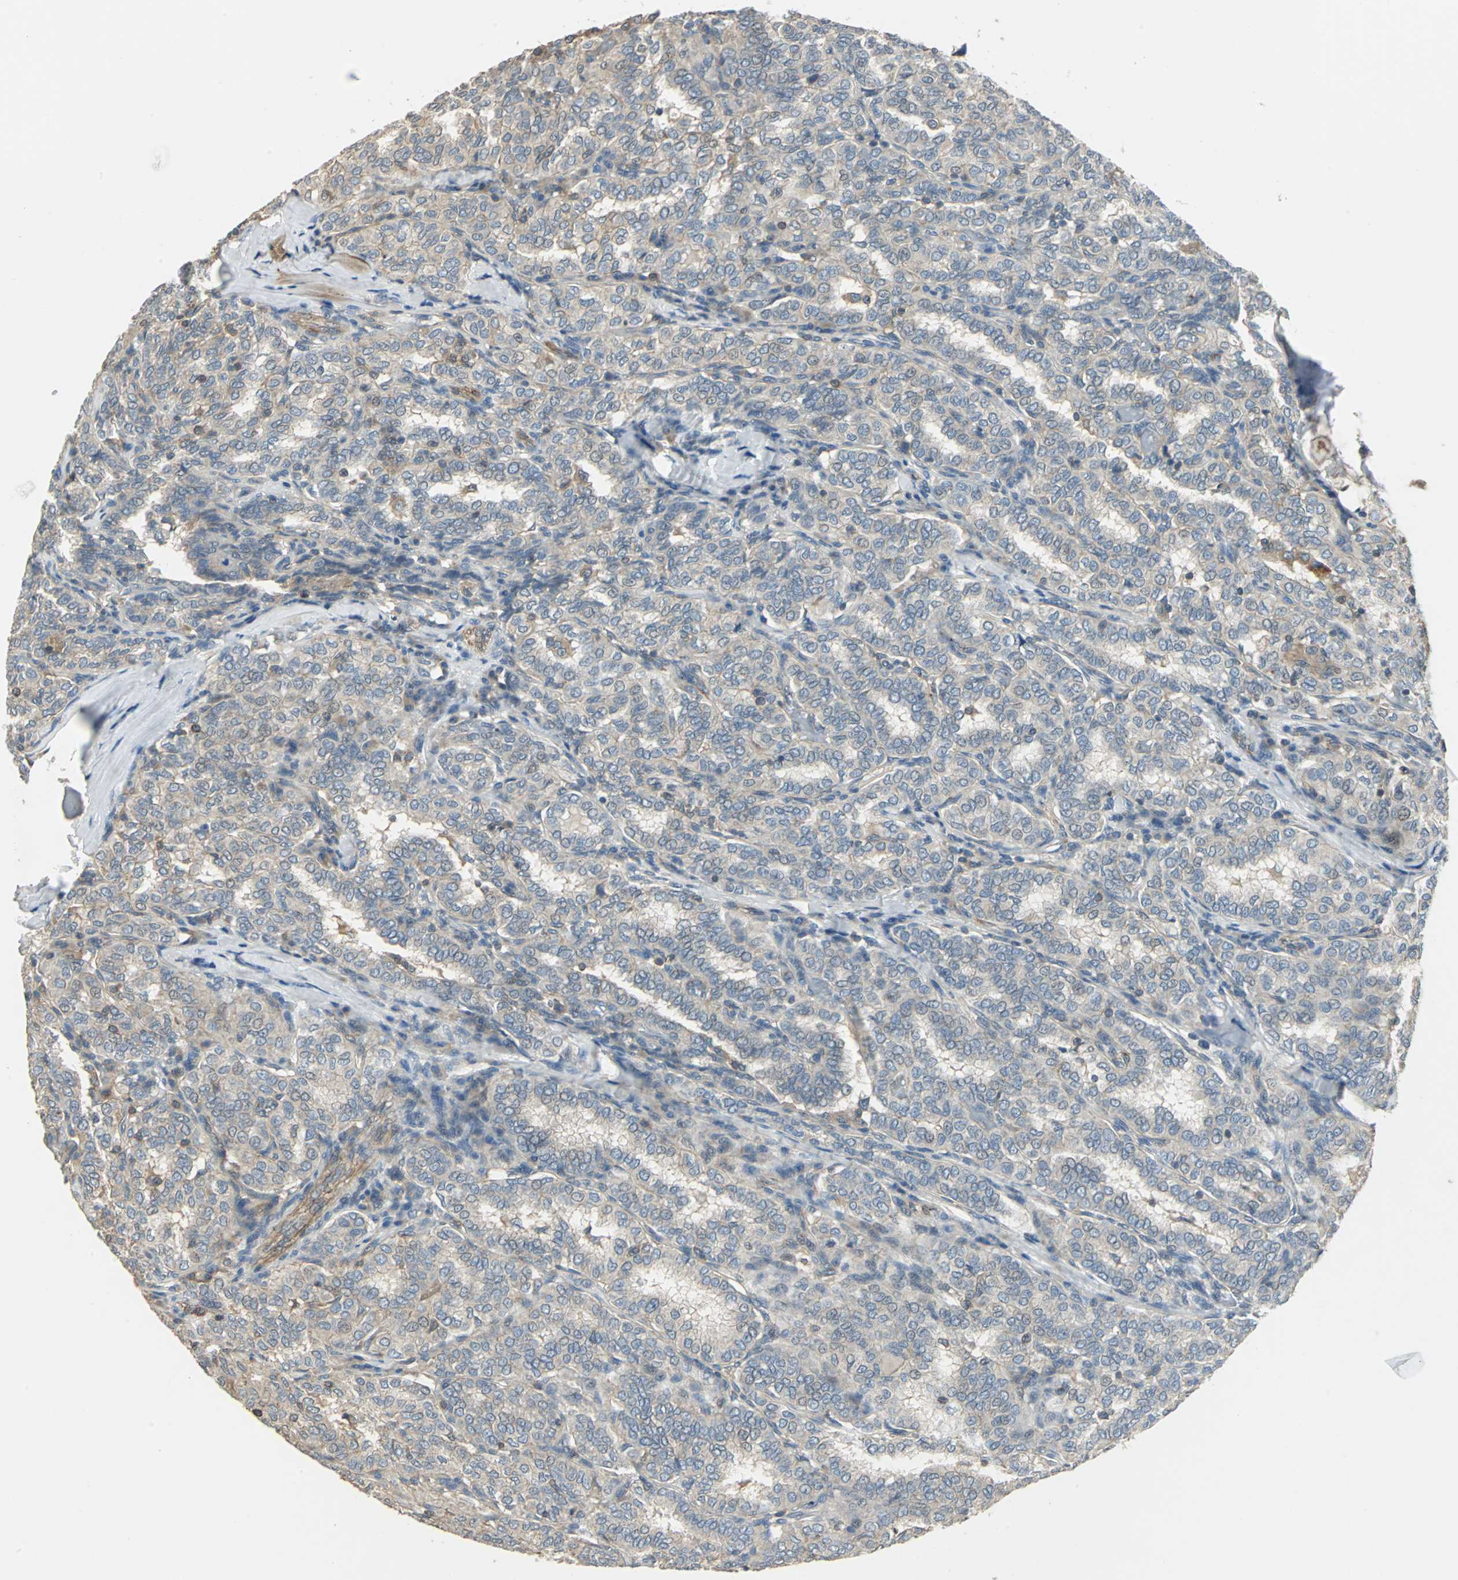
{"staining": {"intensity": "moderate", "quantity": "25%-75%", "location": "cytoplasmic/membranous"}, "tissue": "thyroid cancer", "cell_type": "Tumor cells", "image_type": "cancer", "snomed": [{"axis": "morphology", "description": "Papillary adenocarcinoma, NOS"}, {"axis": "topography", "description": "Thyroid gland"}], "caption": "Immunohistochemistry (IHC) (DAB) staining of human papillary adenocarcinoma (thyroid) displays moderate cytoplasmic/membranous protein expression in approximately 25%-75% of tumor cells. (Brightfield microscopy of DAB IHC at high magnification).", "gene": "RAPGEF1", "patient": {"sex": "female", "age": 30}}